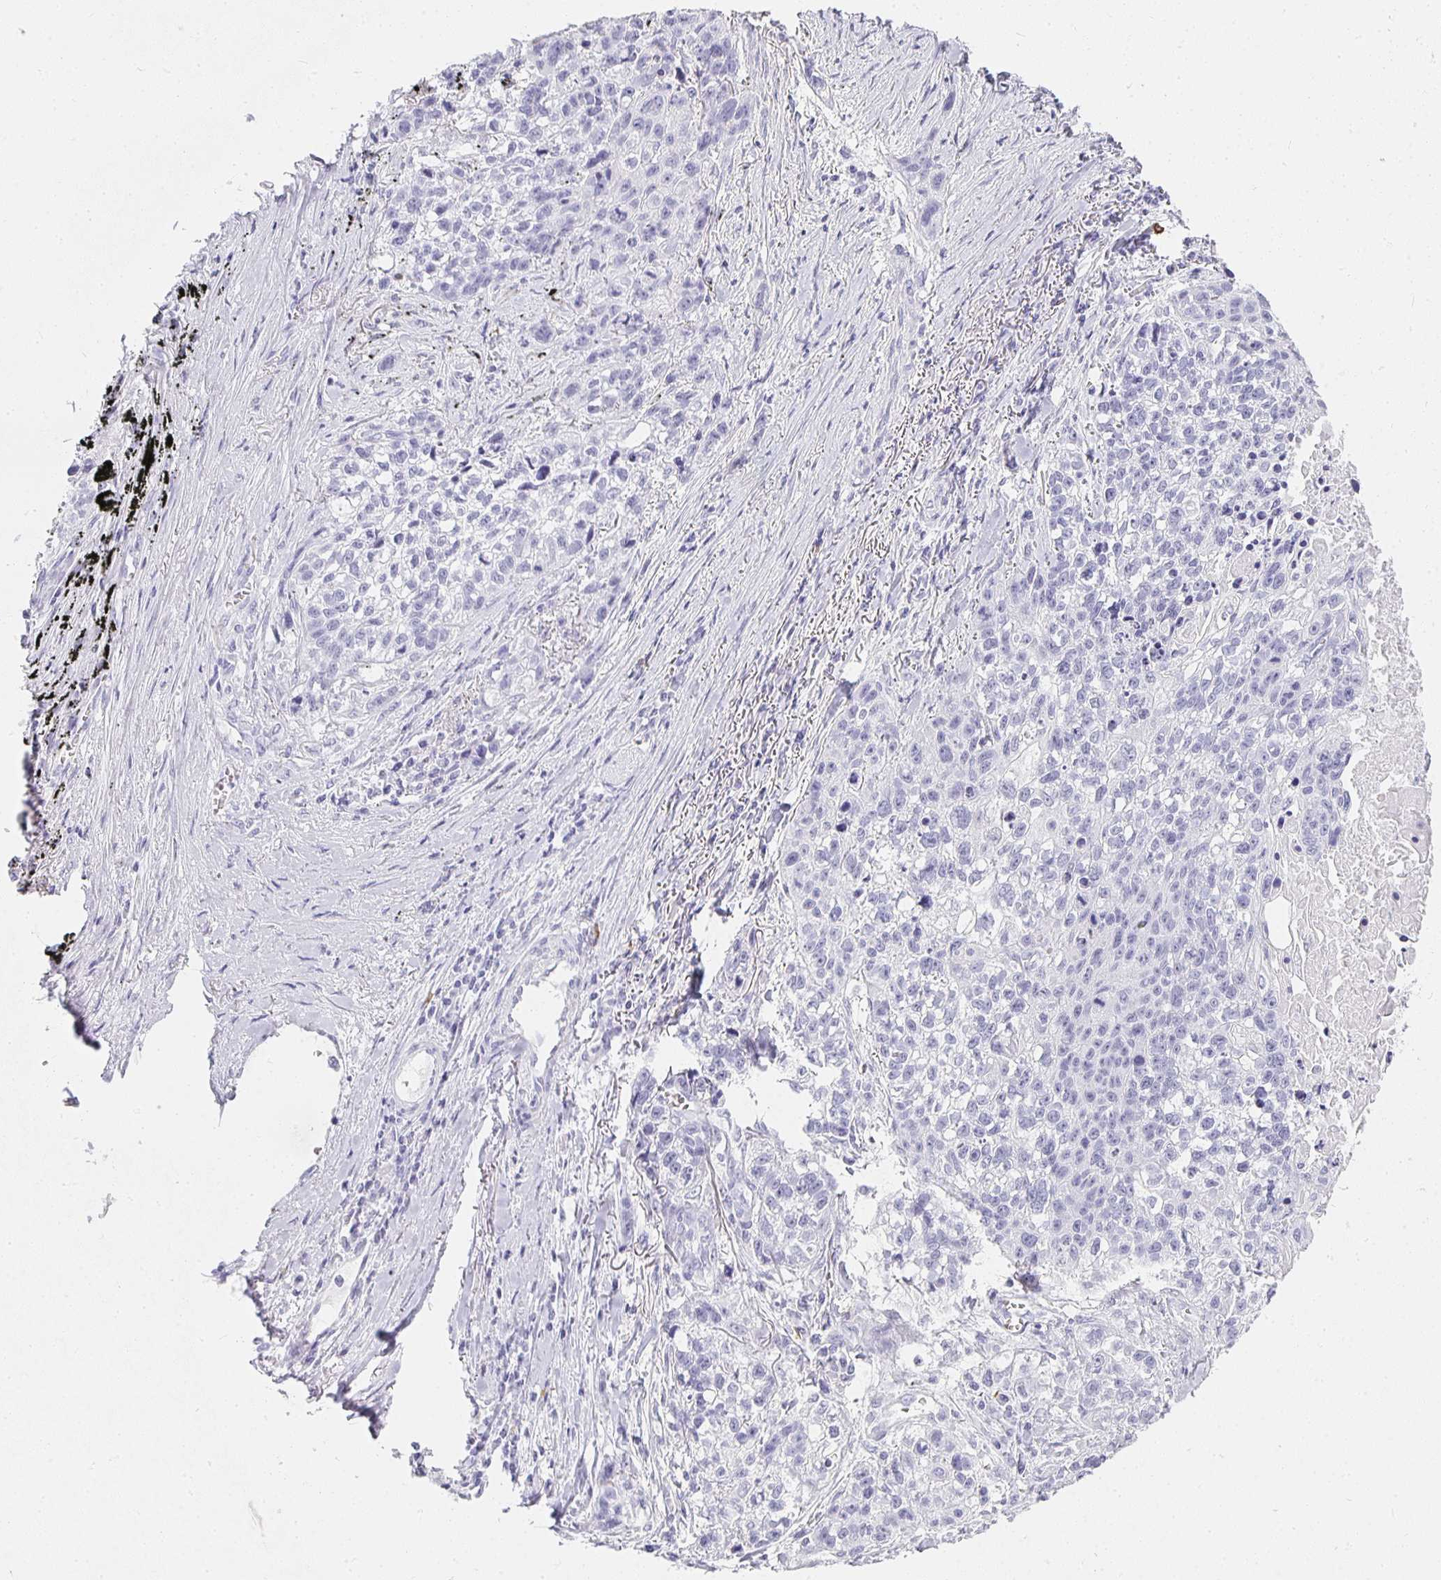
{"staining": {"intensity": "negative", "quantity": "none", "location": "none"}, "tissue": "lung cancer", "cell_type": "Tumor cells", "image_type": "cancer", "snomed": [{"axis": "morphology", "description": "Squamous cell carcinoma, NOS"}, {"axis": "topography", "description": "Lung"}], "caption": "Squamous cell carcinoma (lung) stained for a protein using immunohistochemistry shows no expression tumor cells.", "gene": "TPSD1", "patient": {"sex": "male", "age": 74}}